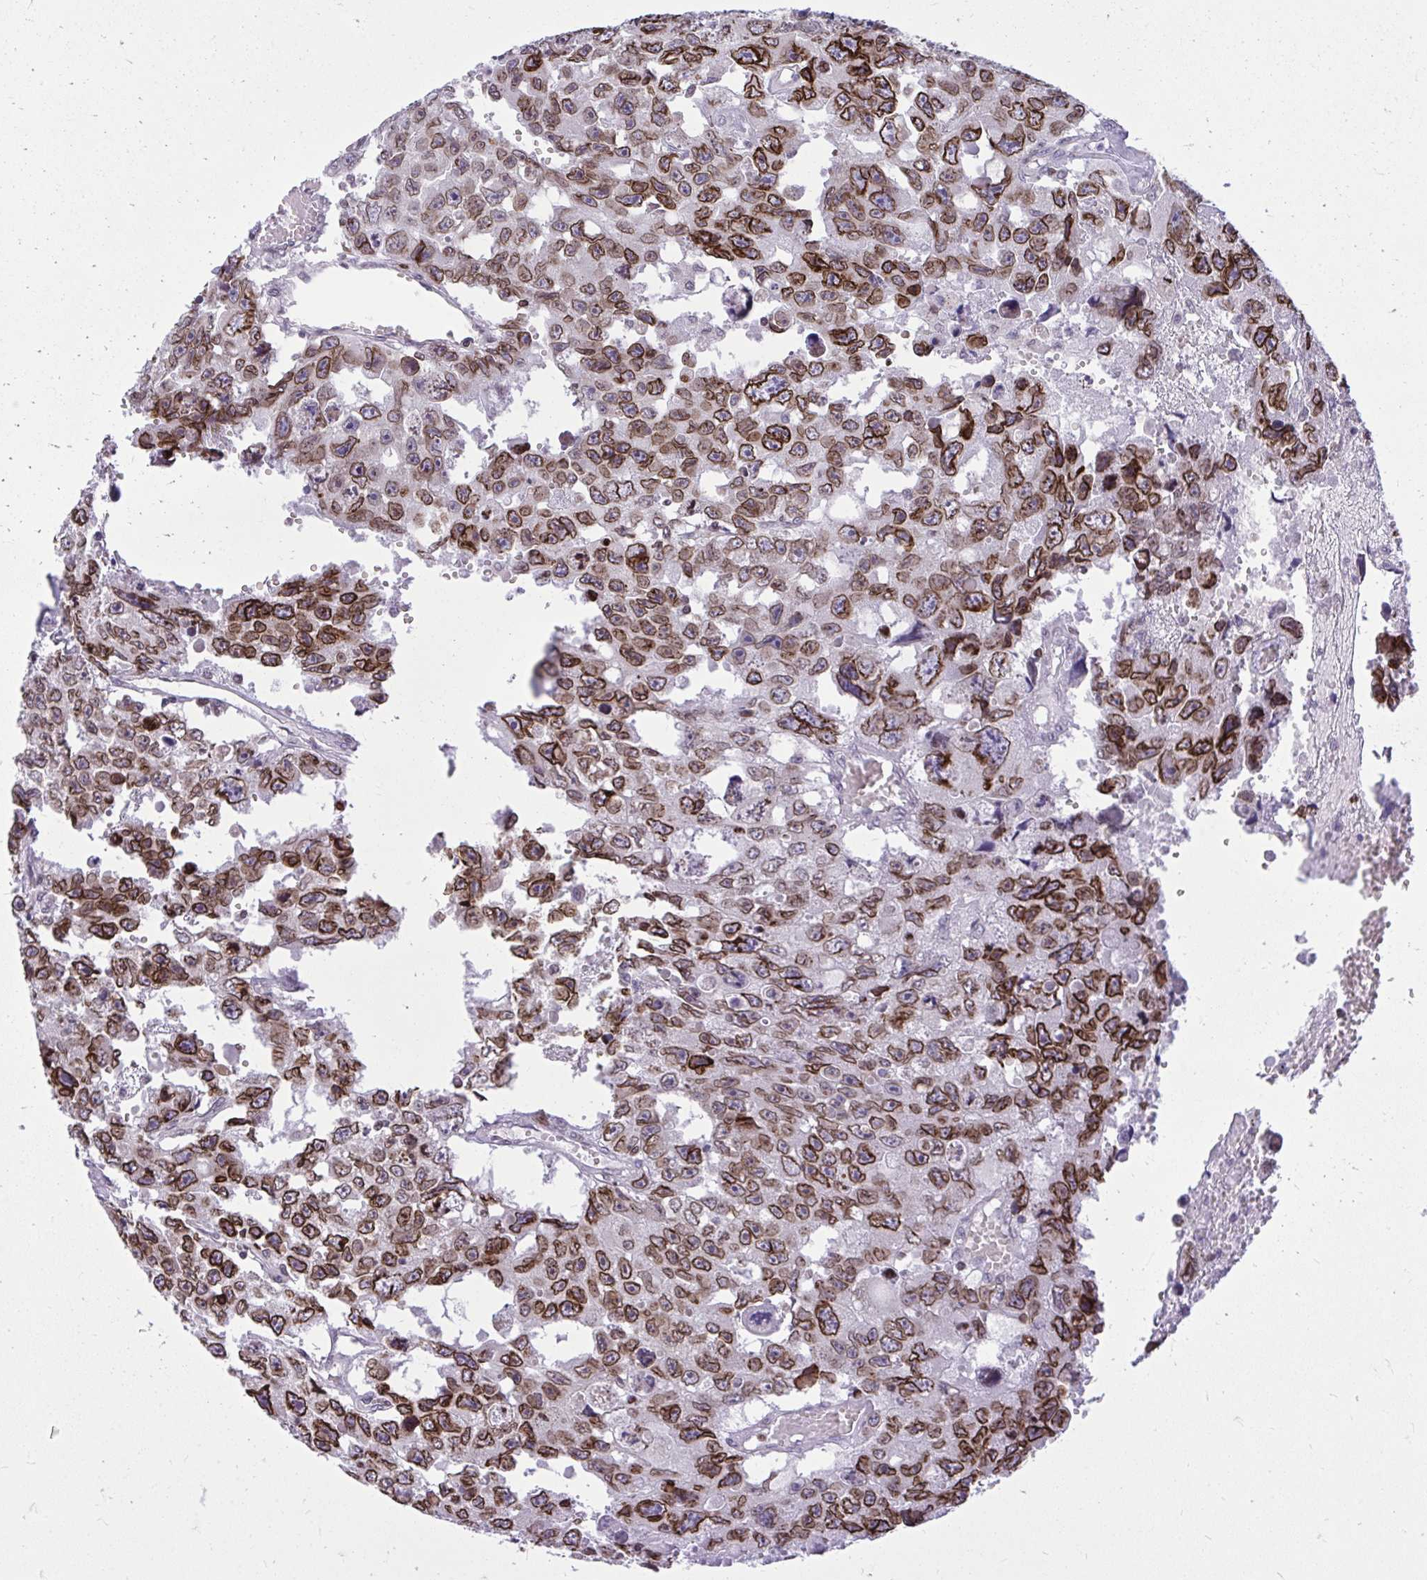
{"staining": {"intensity": "strong", "quantity": ">75%", "location": "cytoplasmic/membranous,nuclear"}, "tissue": "testis cancer", "cell_type": "Tumor cells", "image_type": "cancer", "snomed": [{"axis": "morphology", "description": "Seminoma, NOS"}, {"axis": "topography", "description": "Testis"}], "caption": "IHC micrograph of neoplastic tissue: human testis cancer (seminoma) stained using immunohistochemistry (IHC) displays high levels of strong protein expression localized specifically in the cytoplasmic/membranous and nuclear of tumor cells, appearing as a cytoplasmic/membranous and nuclear brown color.", "gene": "RPS6KA2", "patient": {"sex": "male", "age": 26}}